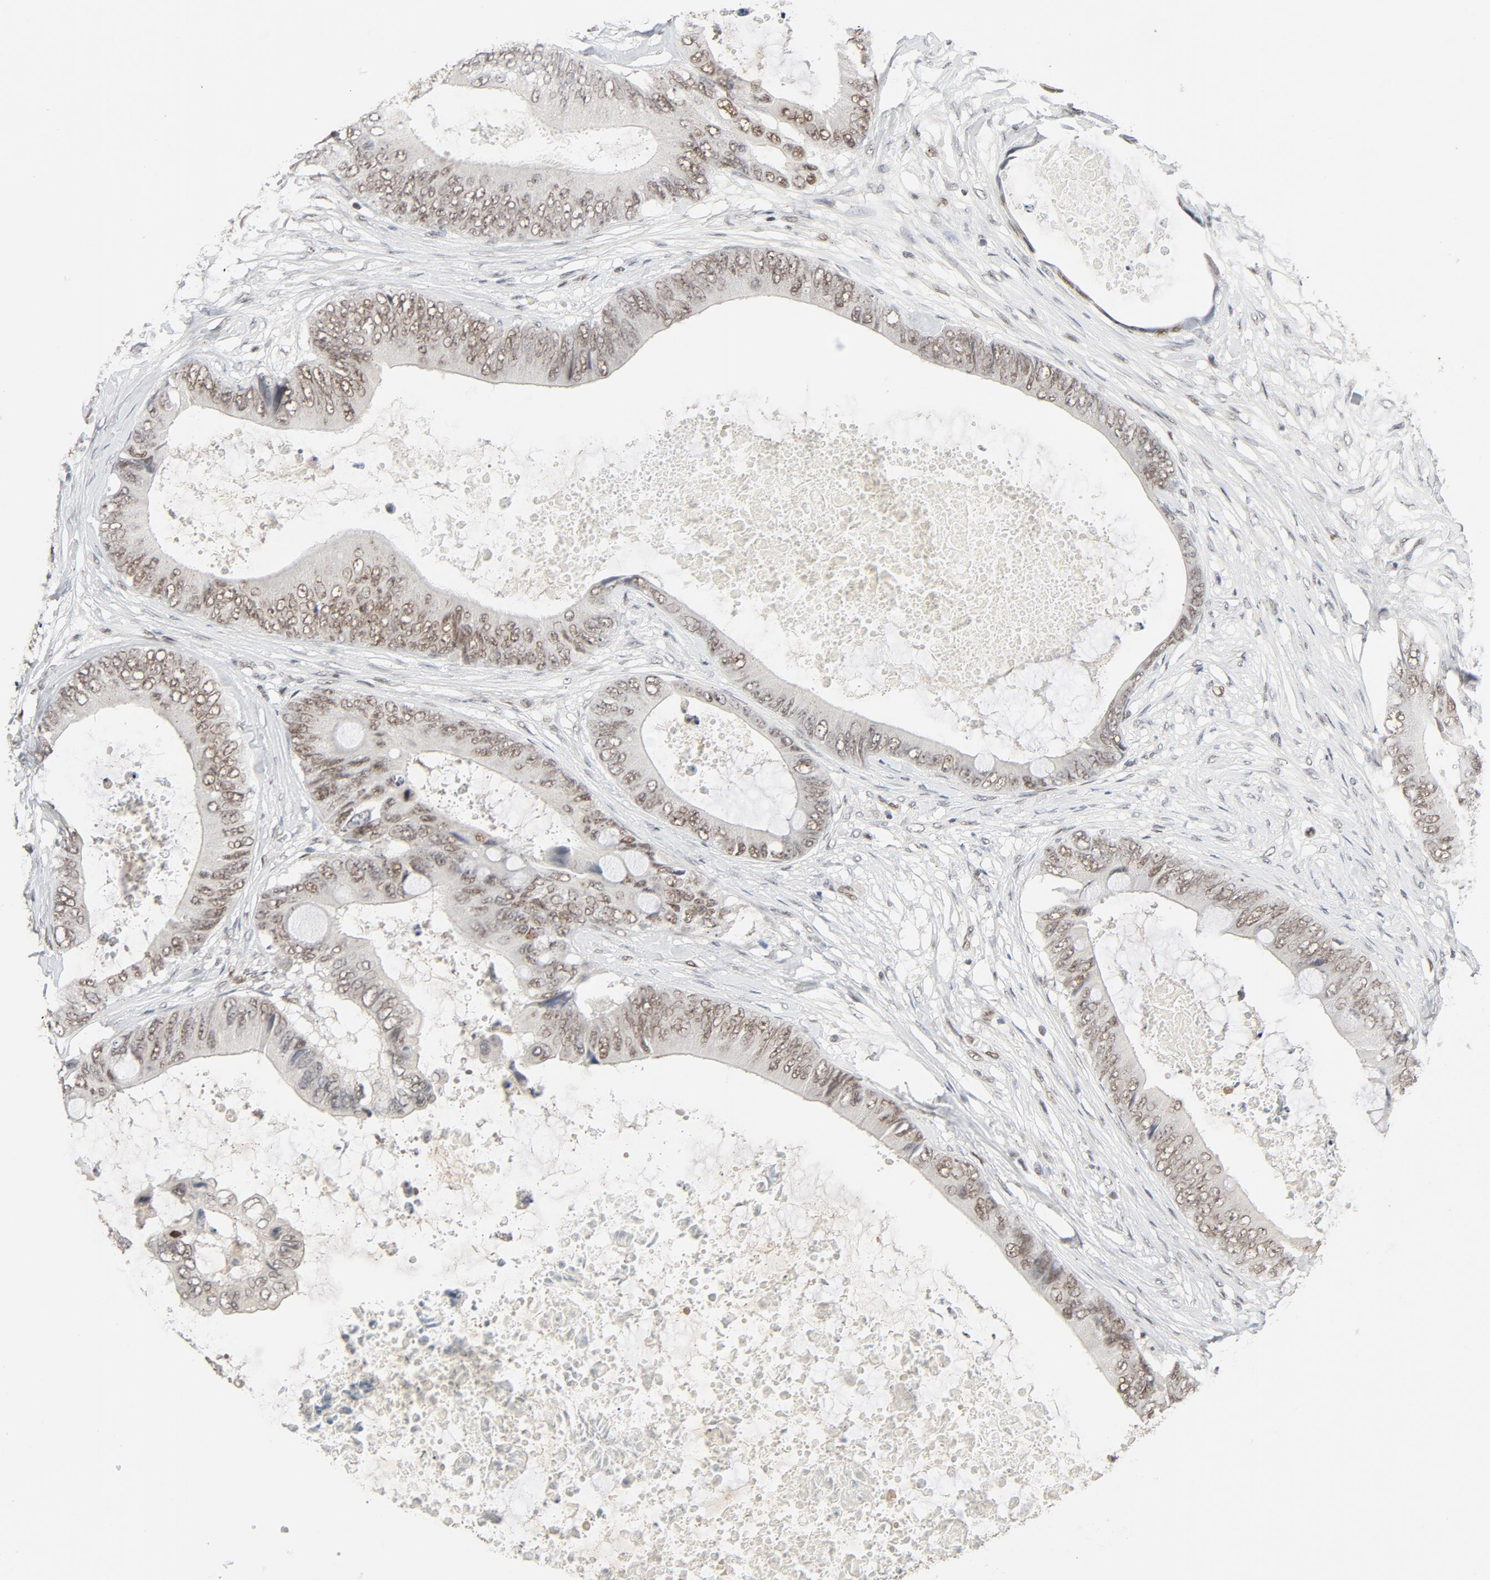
{"staining": {"intensity": "weak", "quantity": ">75%", "location": "nuclear"}, "tissue": "colorectal cancer", "cell_type": "Tumor cells", "image_type": "cancer", "snomed": [{"axis": "morphology", "description": "Normal tissue, NOS"}, {"axis": "morphology", "description": "Adenocarcinoma, NOS"}, {"axis": "topography", "description": "Rectum"}, {"axis": "topography", "description": "Peripheral nerve tissue"}], "caption": "IHC image of neoplastic tissue: human colorectal adenocarcinoma stained using IHC demonstrates low levels of weak protein expression localized specifically in the nuclear of tumor cells, appearing as a nuclear brown color.", "gene": "SMARCD1", "patient": {"sex": "female", "age": 77}}